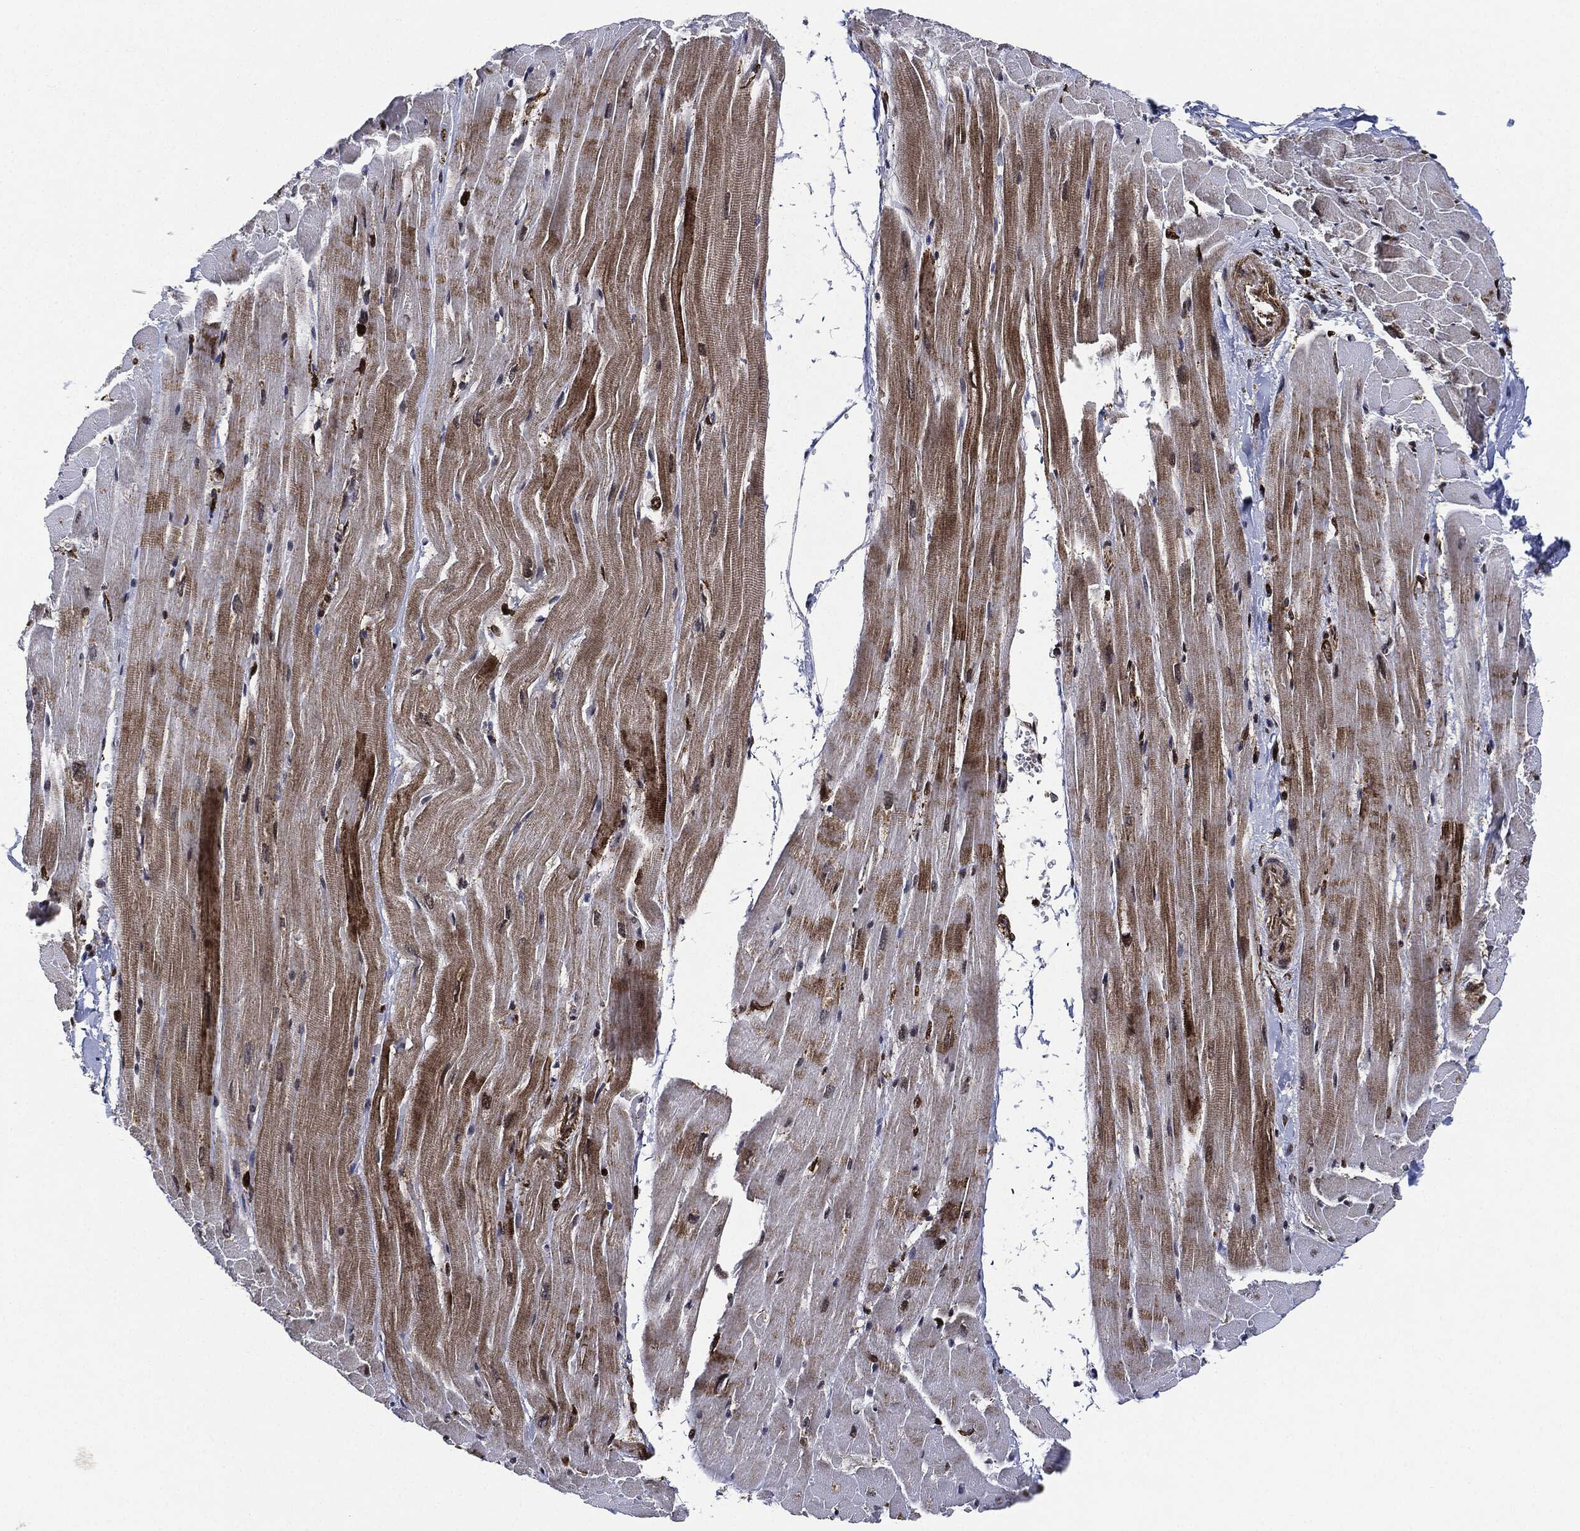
{"staining": {"intensity": "moderate", "quantity": "25%-75%", "location": "cytoplasmic/membranous"}, "tissue": "heart muscle", "cell_type": "Cardiomyocytes", "image_type": "normal", "snomed": [{"axis": "morphology", "description": "Normal tissue, NOS"}, {"axis": "topography", "description": "Heart"}], "caption": "Immunohistochemistry (DAB (3,3'-diaminobenzidine)) staining of unremarkable heart muscle exhibits moderate cytoplasmic/membranous protein expression in about 25%-75% of cardiomyocytes. The protein is stained brown, and the nuclei are stained in blue (DAB (3,3'-diaminobenzidine) IHC with brightfield microscopy, high magnification).", "gene": "NANOS3", "patient": {"sex": "male", "age": 37}}